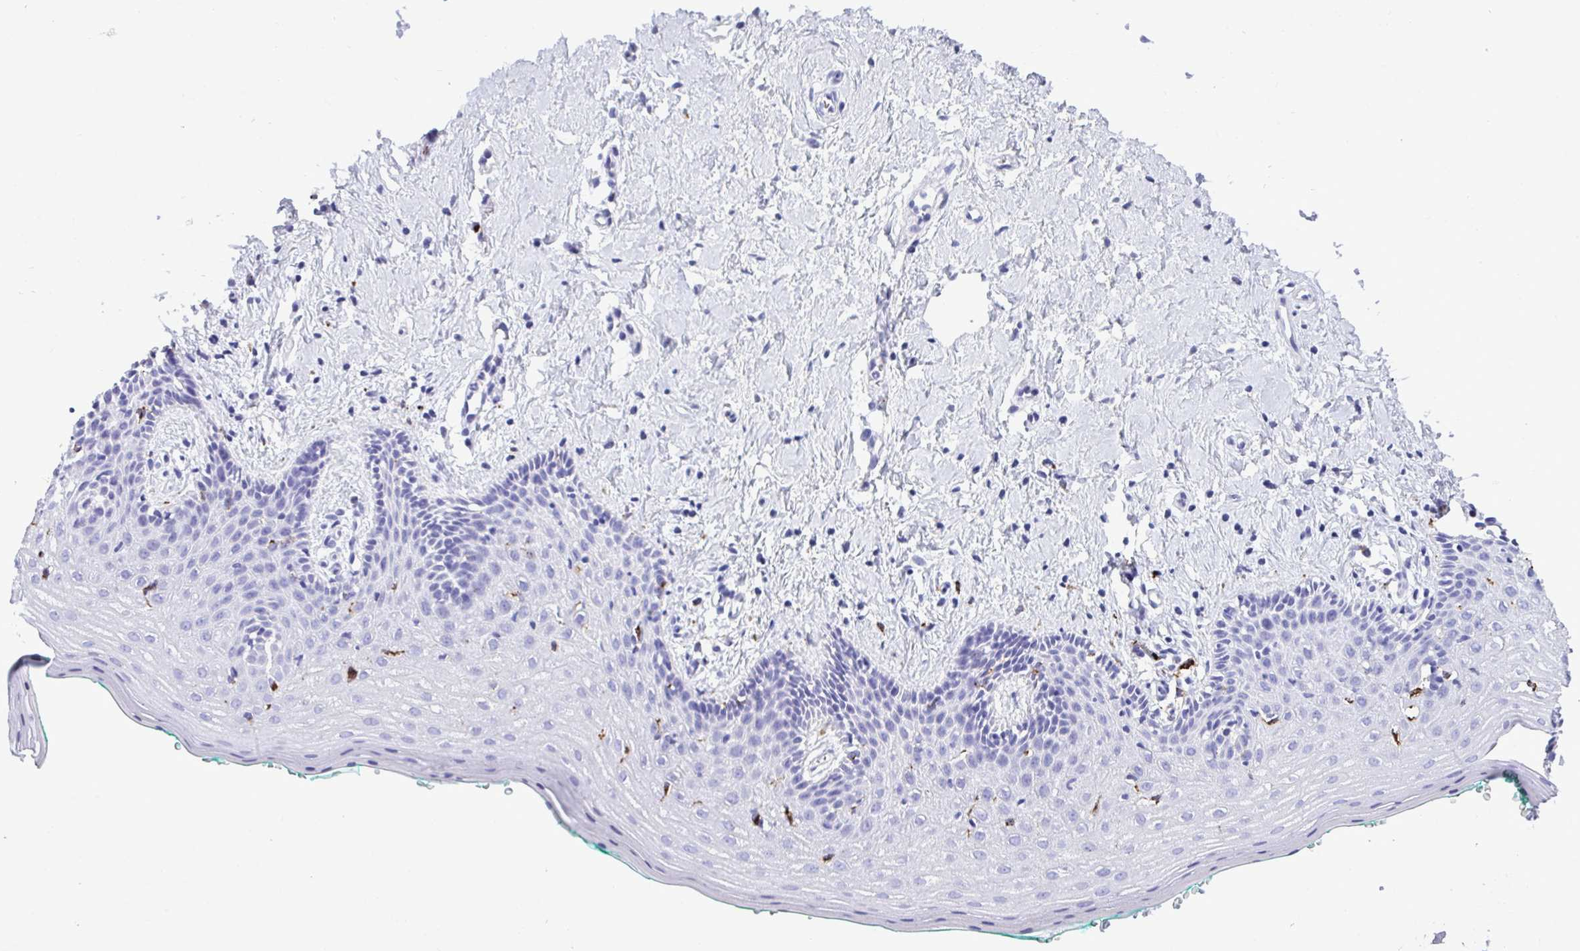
{"staining": {"intensity": "negative", "quantity": "none", "location": "none"}, "tissue": "vagina", "cell_type": "Squamous epithelial cells", "image_type": "normal", "snomed": [{"axis": "morphology", "description": "Normal tissue, NOS"}, {"axis": "topography", "description": "Vagina"}], "caption": "This micrograph is of benign vagina stained with immunohistochemistry to label a protein in brown with the nuclei are counter-stained blue. There is no staining in squamous epithelial cells.", "gene": "CPVL", "patient": {"sex": "female", "age": 42}}